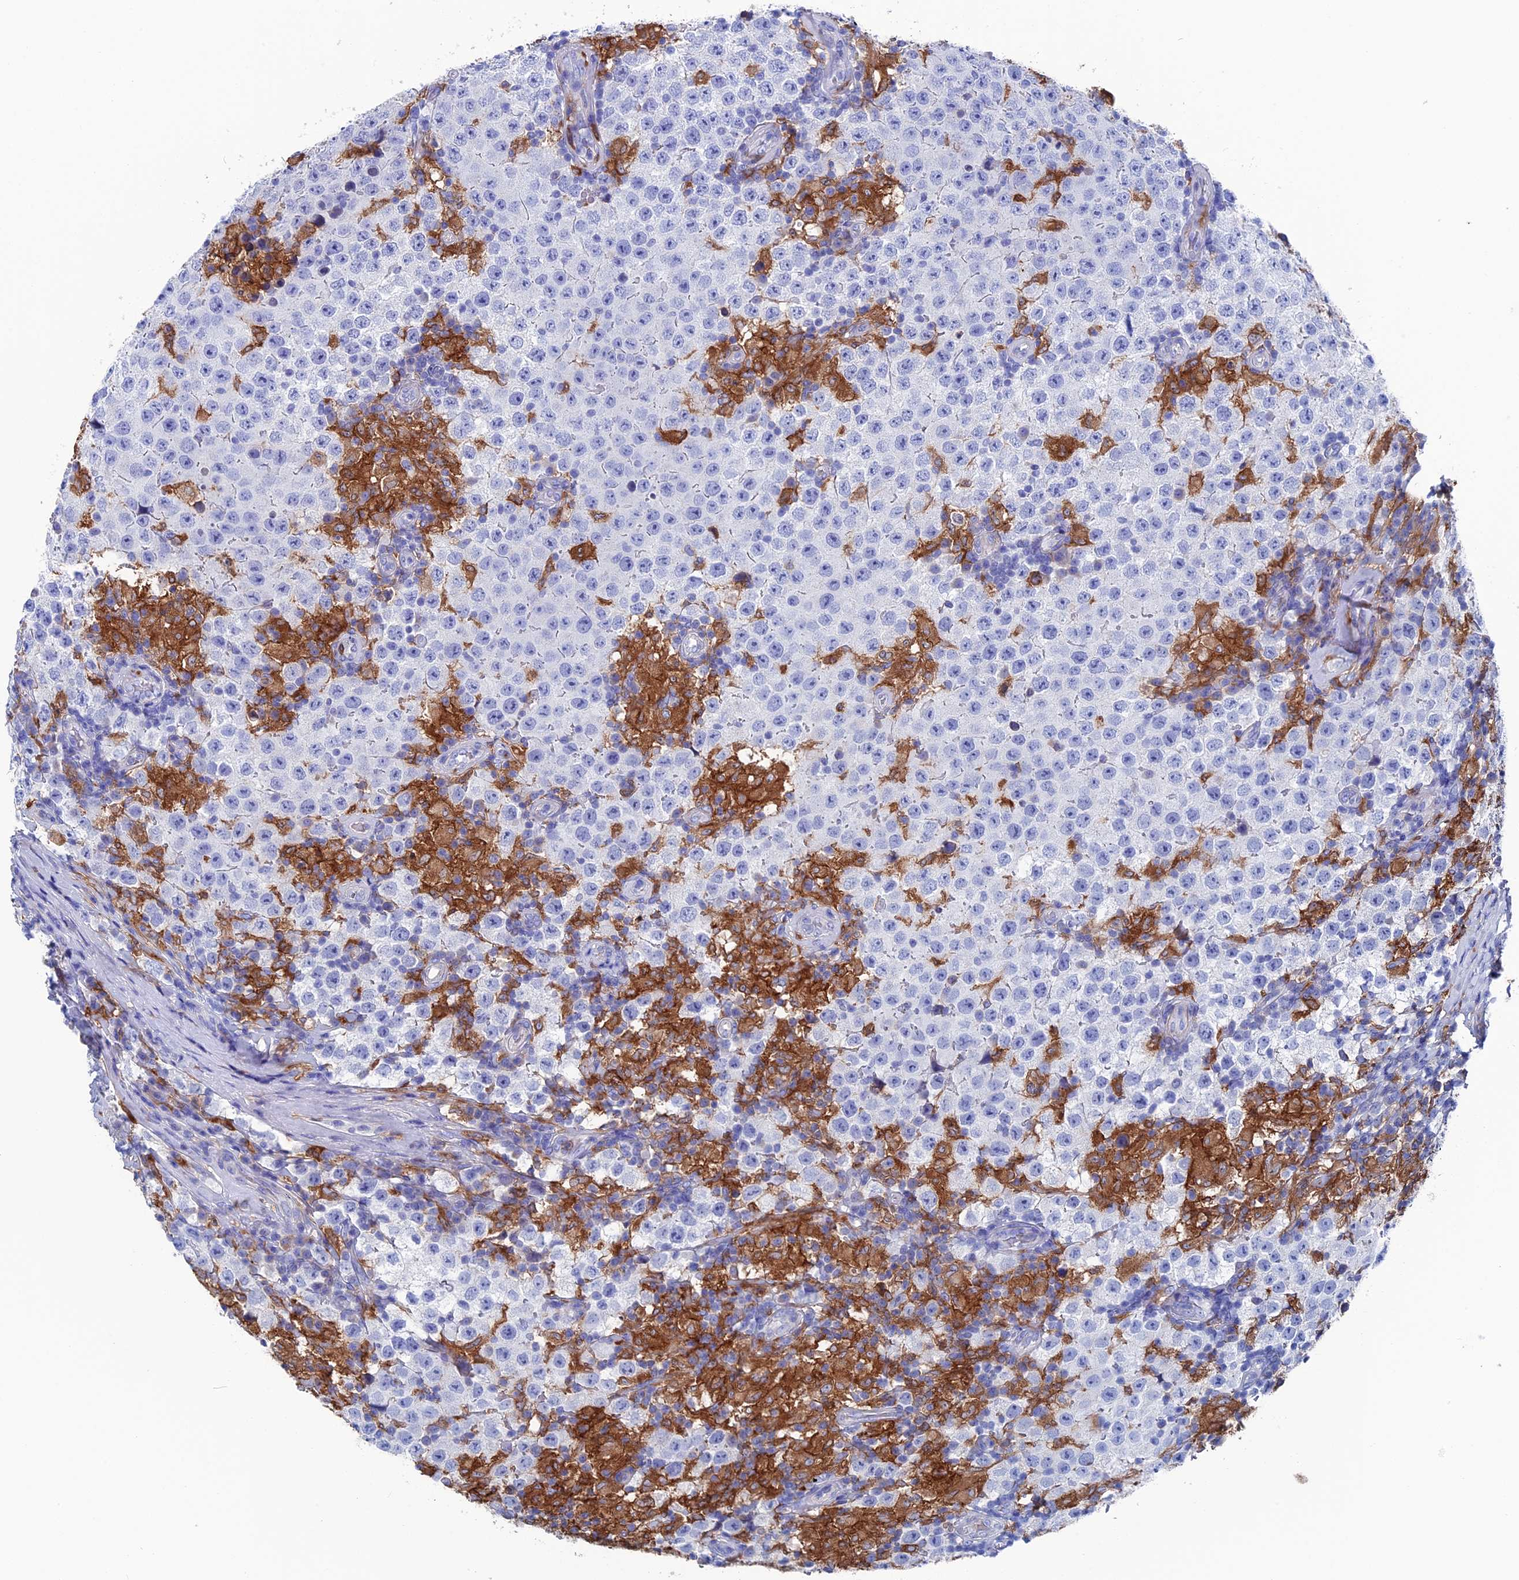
{"staining": {"intensity": "negative", "quantity": "none", "location": "none"}, "tissue": "testis cancer", "cell_type": "Tumor cells", "image_type": "cancer", "snomed": [{"axis": "morphology", "description": "Normal tissue, NOS"}, {"axis": "morphology", "description": "Urothelial carcinoma, High grade"}, {"axis": "morphology", "description": "Seminoma, NOS"}, {"axis": "morphology", "description": "Carcinoma, Embryonal, NOS"}, {"axis": "topography", "description": "Urinary bladder"}, {"axis": "topography", "description": "Testis"}], "caption": "An image of human testis cancer (seminoma) is negative for staining in tumor cells.", "gene": "TYROBP", "patient": {"sex": "male", "age": 41}}